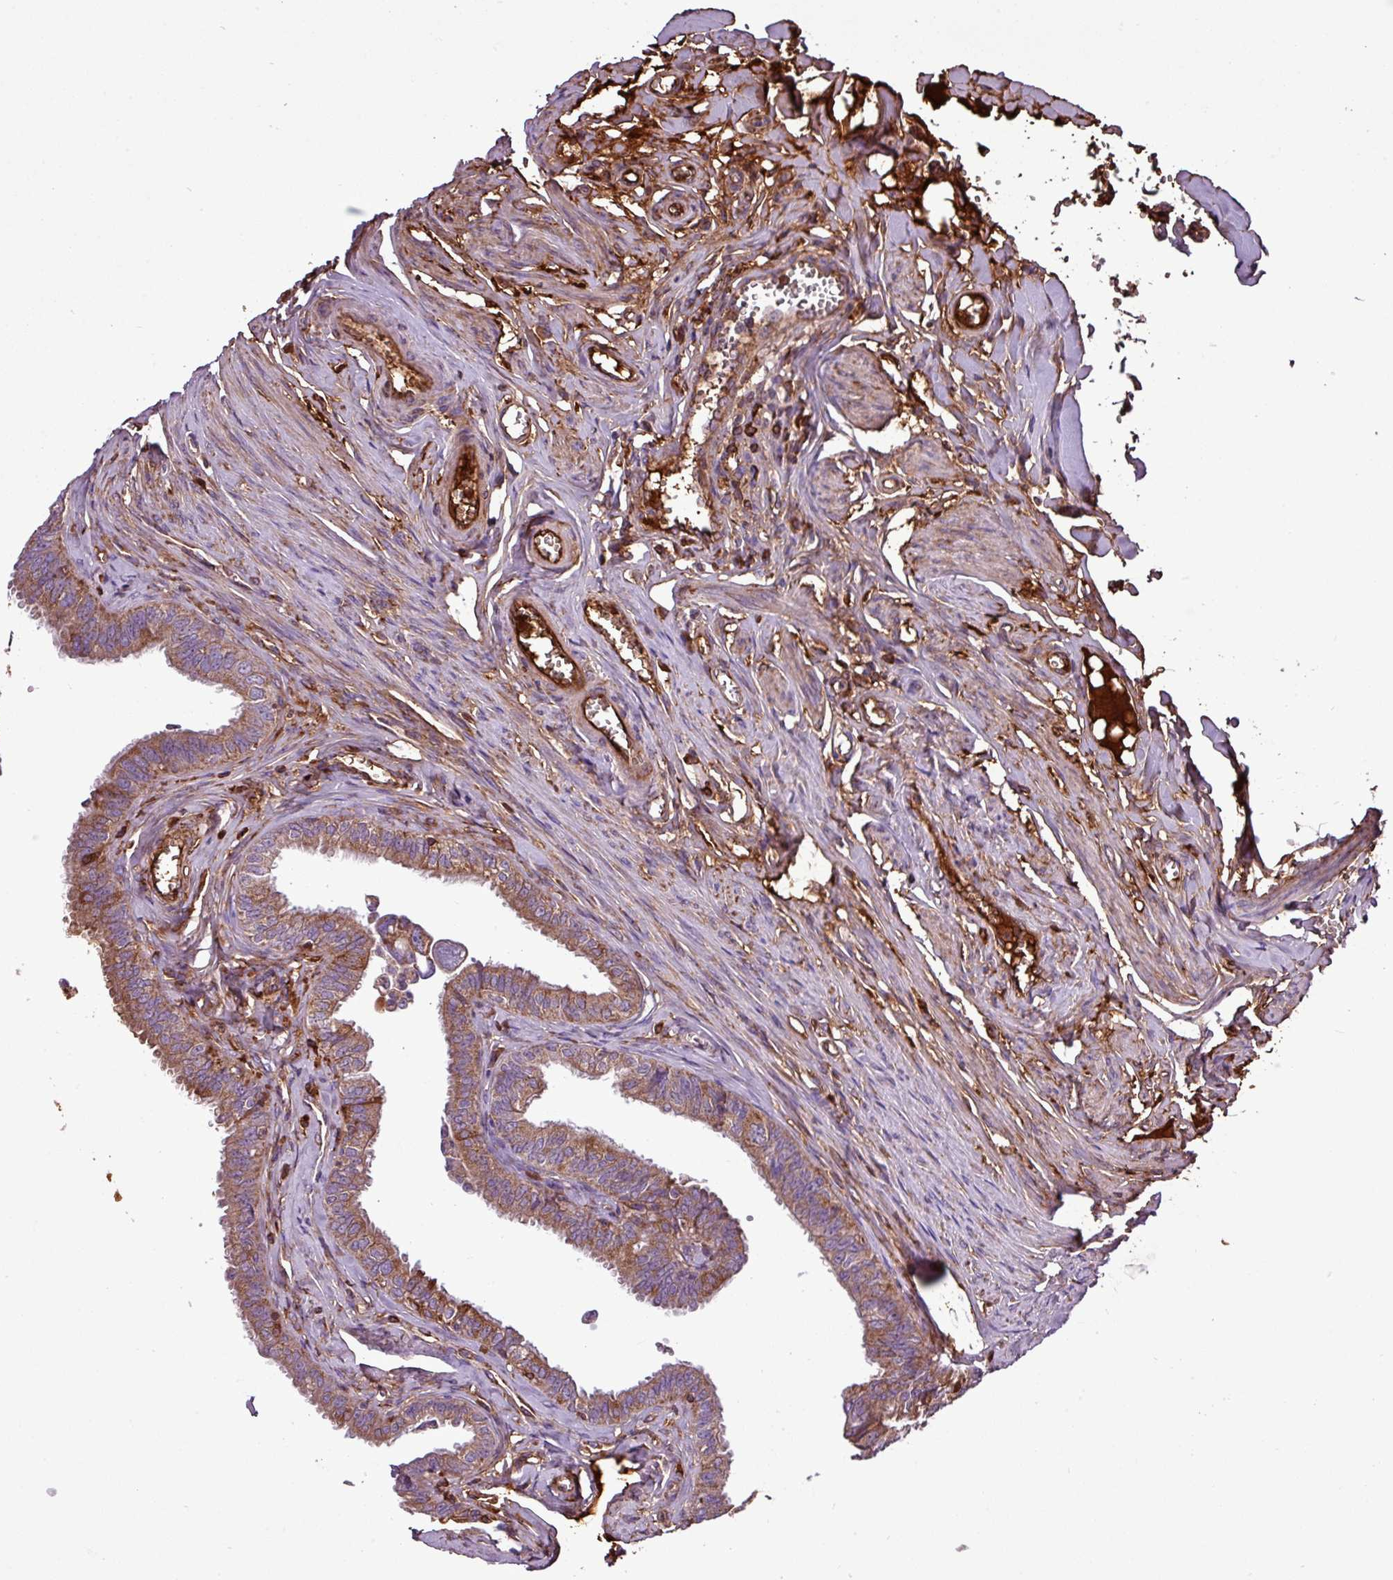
{"staining": {"intensity": "strong", "quantity": ">75%", "location": "cytoplasmic/membranous"}, "tissue": "fallopian tube", "cell_type": "Glandular cells", "image_type": "normal", "snomed": [{"axis": "morphology", "description": "Normal tissue, NOS"}, {"axis": "morphology", "description": "Carcinoma, NOS"}, {"axis": "topography", "description": "Fallopian tube"}, {"axis": "topography", "description": "Ovary"}], "caption": "Immunohistochemical staining of unremarkable human fallopian tube exhibits >75% levels of strong cytoplasmic/membranous protein expression in about >75% of glandular cells. The staining was performed using DAB (3,3'-diaminobenzidine), with brown indicating positive protein expression. Nuclei are stained blue with hematoxylin.", "gene": "CWH43", "patient": {"sex": "female", "age": 59}}